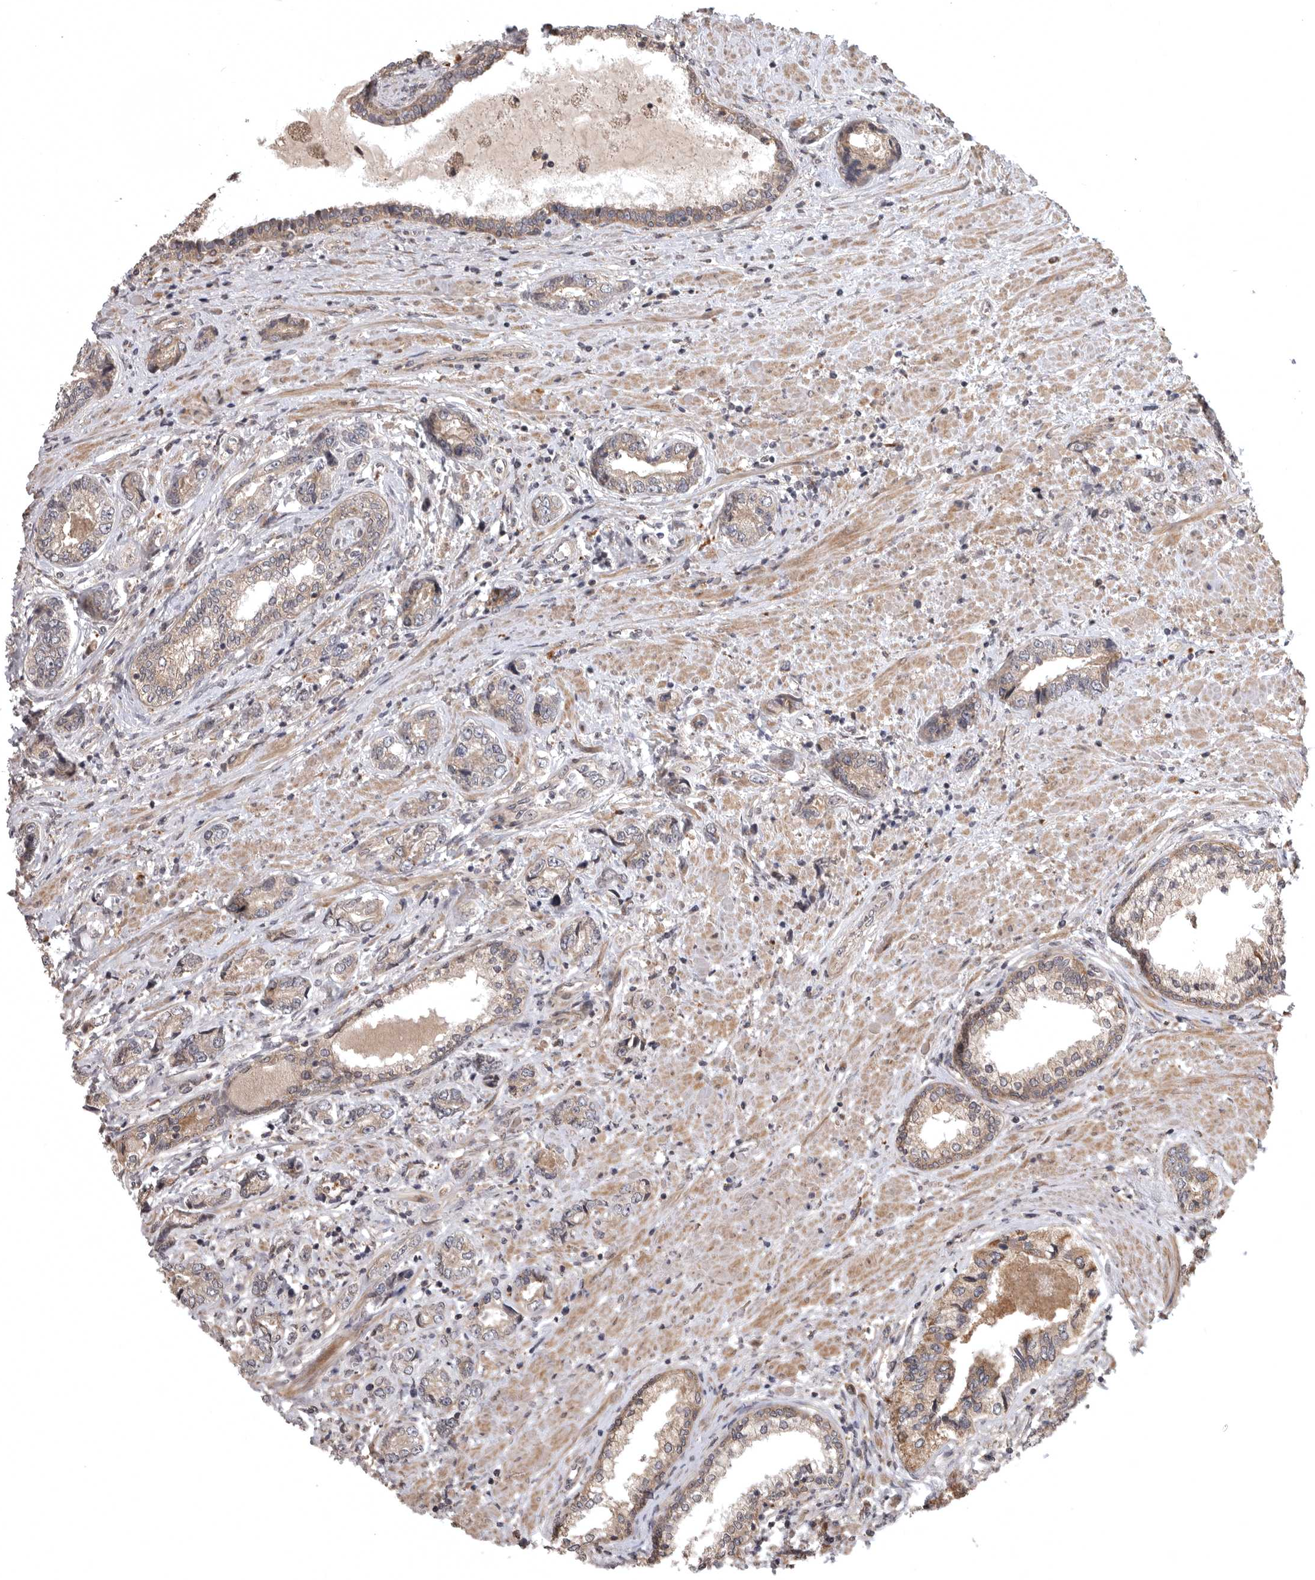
{"staining": {"intensity": "weak", "quantity": "<25%", "location": "cytoplasmic/membranous"}, "tissue": "prostate cancer", "cell_type": "Tumor cells", "image_type": "cancer", "snomed": [{"axis": "morphology", "description": "Adenocarcinoma, High grade"}, {"axis": "topography", "description": "Prostate"}], "caption": "IHC image of human prostate cancer (high-grade adenocarcinoma) stained for a protein (brown), which demonstrates no expression in tumor cells.", "gene": "CUEDC1", "patient": {"sex": "male", "age": 61}}